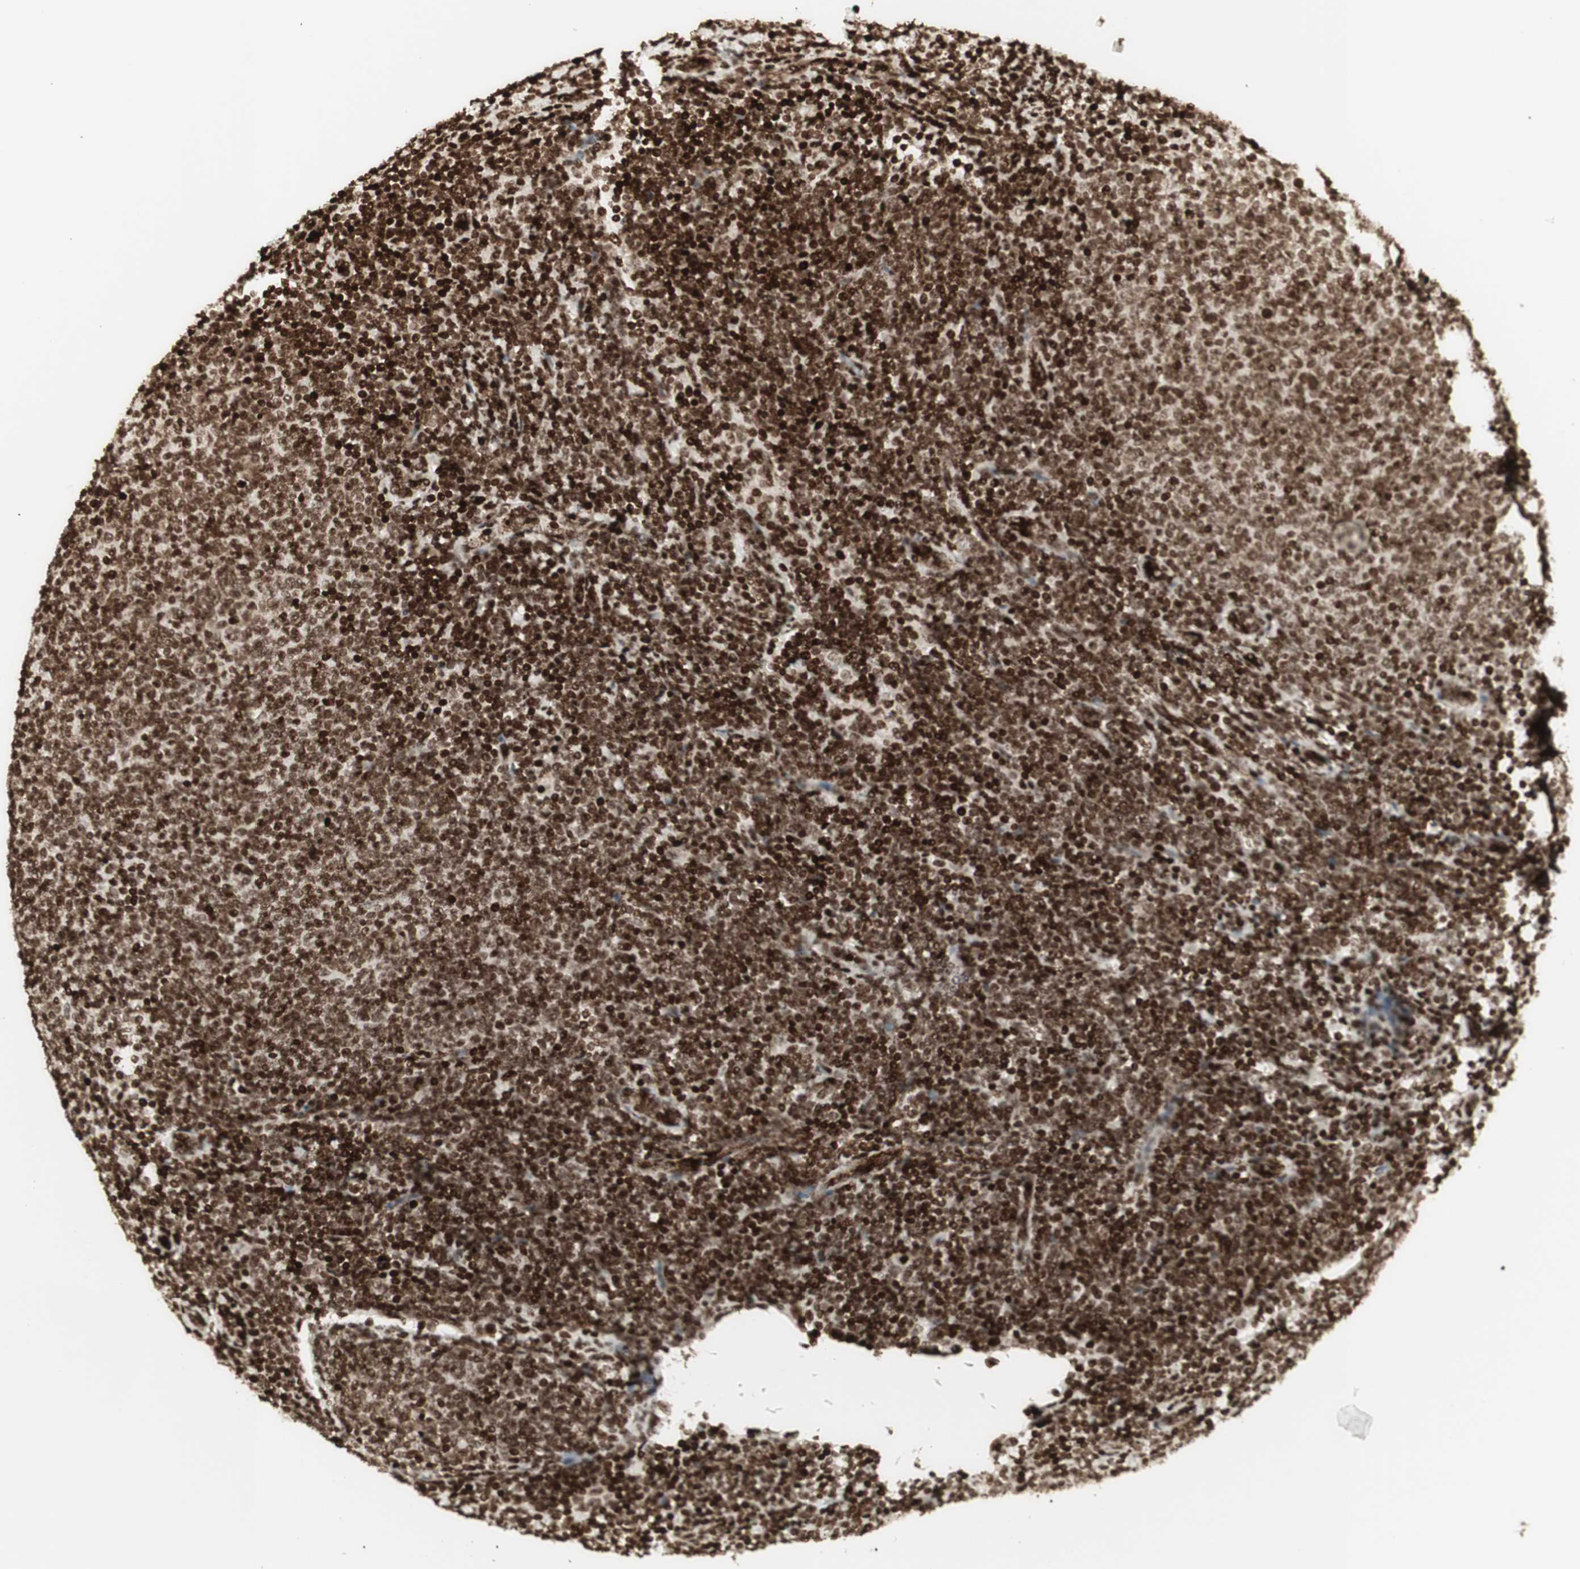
{"staining": {"intensity": "strong", "quantity": ">75%", "location": "cytoplasmic/membranous,nuclear"}, "tissue": "lymphoma", "cell_type": "Tumor cells", "image_type": "cancer", "snomed": [{"axis": "morphology", "description": "Malignant lymphoma, non-Hodgkin's type, Low grade"}, {"axis": "topography", "description": "Lymph node"}], "caption": "Lymphoma was stained to show a protein in brown. There is high levels of strong cytoplasmic/membranous and nuclear staining in approximately >75% of tumor cells.", "gene": "NCAPD2", "patient": {"sex": "male", "age": 66}}